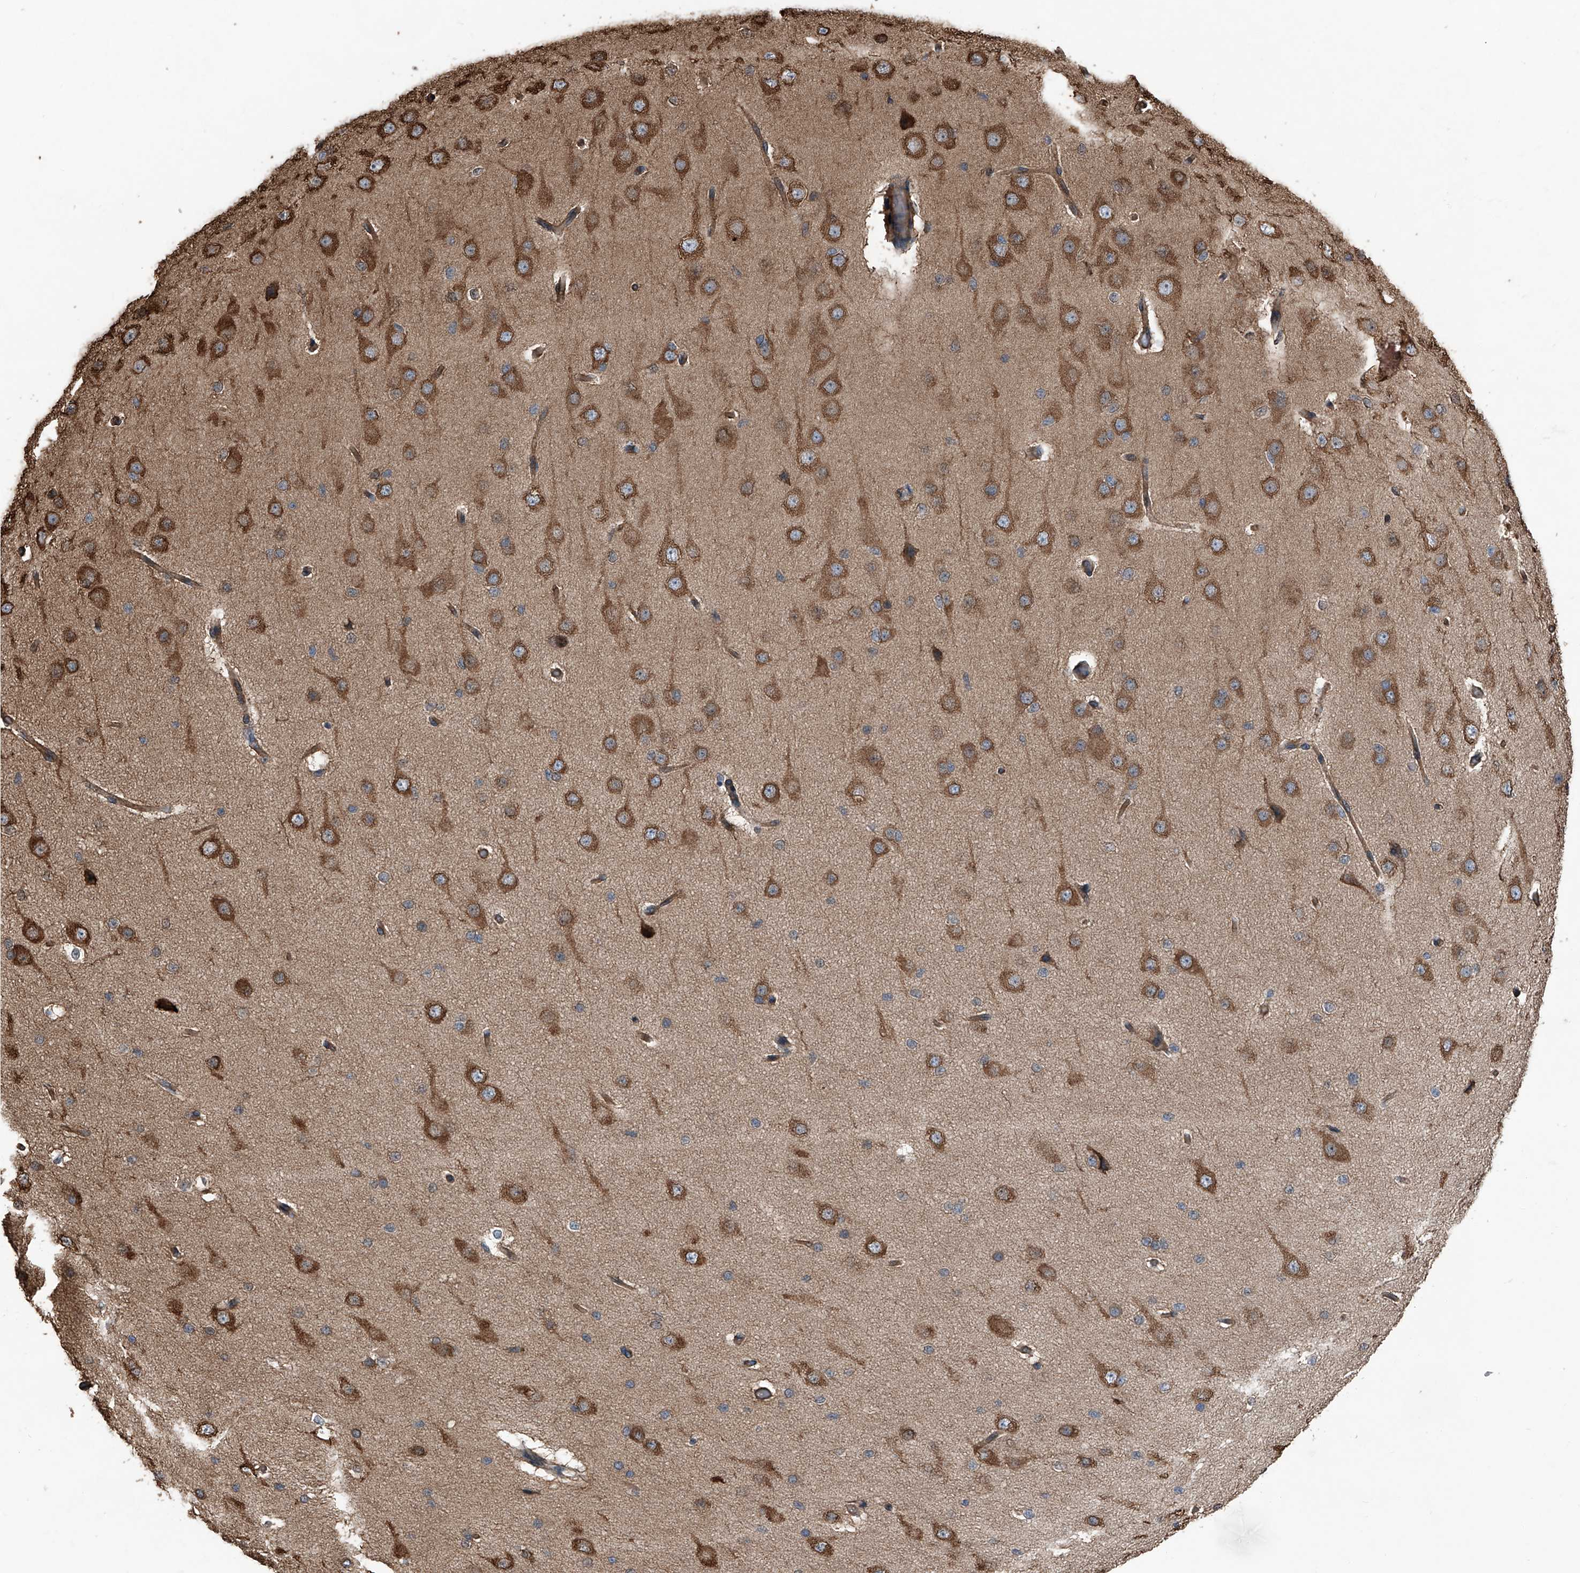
{"staining": {"intensity": "moderate", "quantity": ">75%", "location": "cytoplasmic/membranous"}, "tissue": "cerebral cortex", "cell_type": "Endothelial cells", "image_type": "normal", "snomed": [{"axis": "morphology", "description": "Normal tissue, NOS"}, {"axis": "morphology", "description": "Developmental malformation"}, {"axis": "topography", "description": "Cerebral cortex"}], "caption": "Protein analysis of unremarkable cerebral cortex shows moderate cytoplasmic/membranous expression in about >75% of endothelial cells.", "gene": "KCNJ2", "patient": {"sex": "female", "age": 30}}